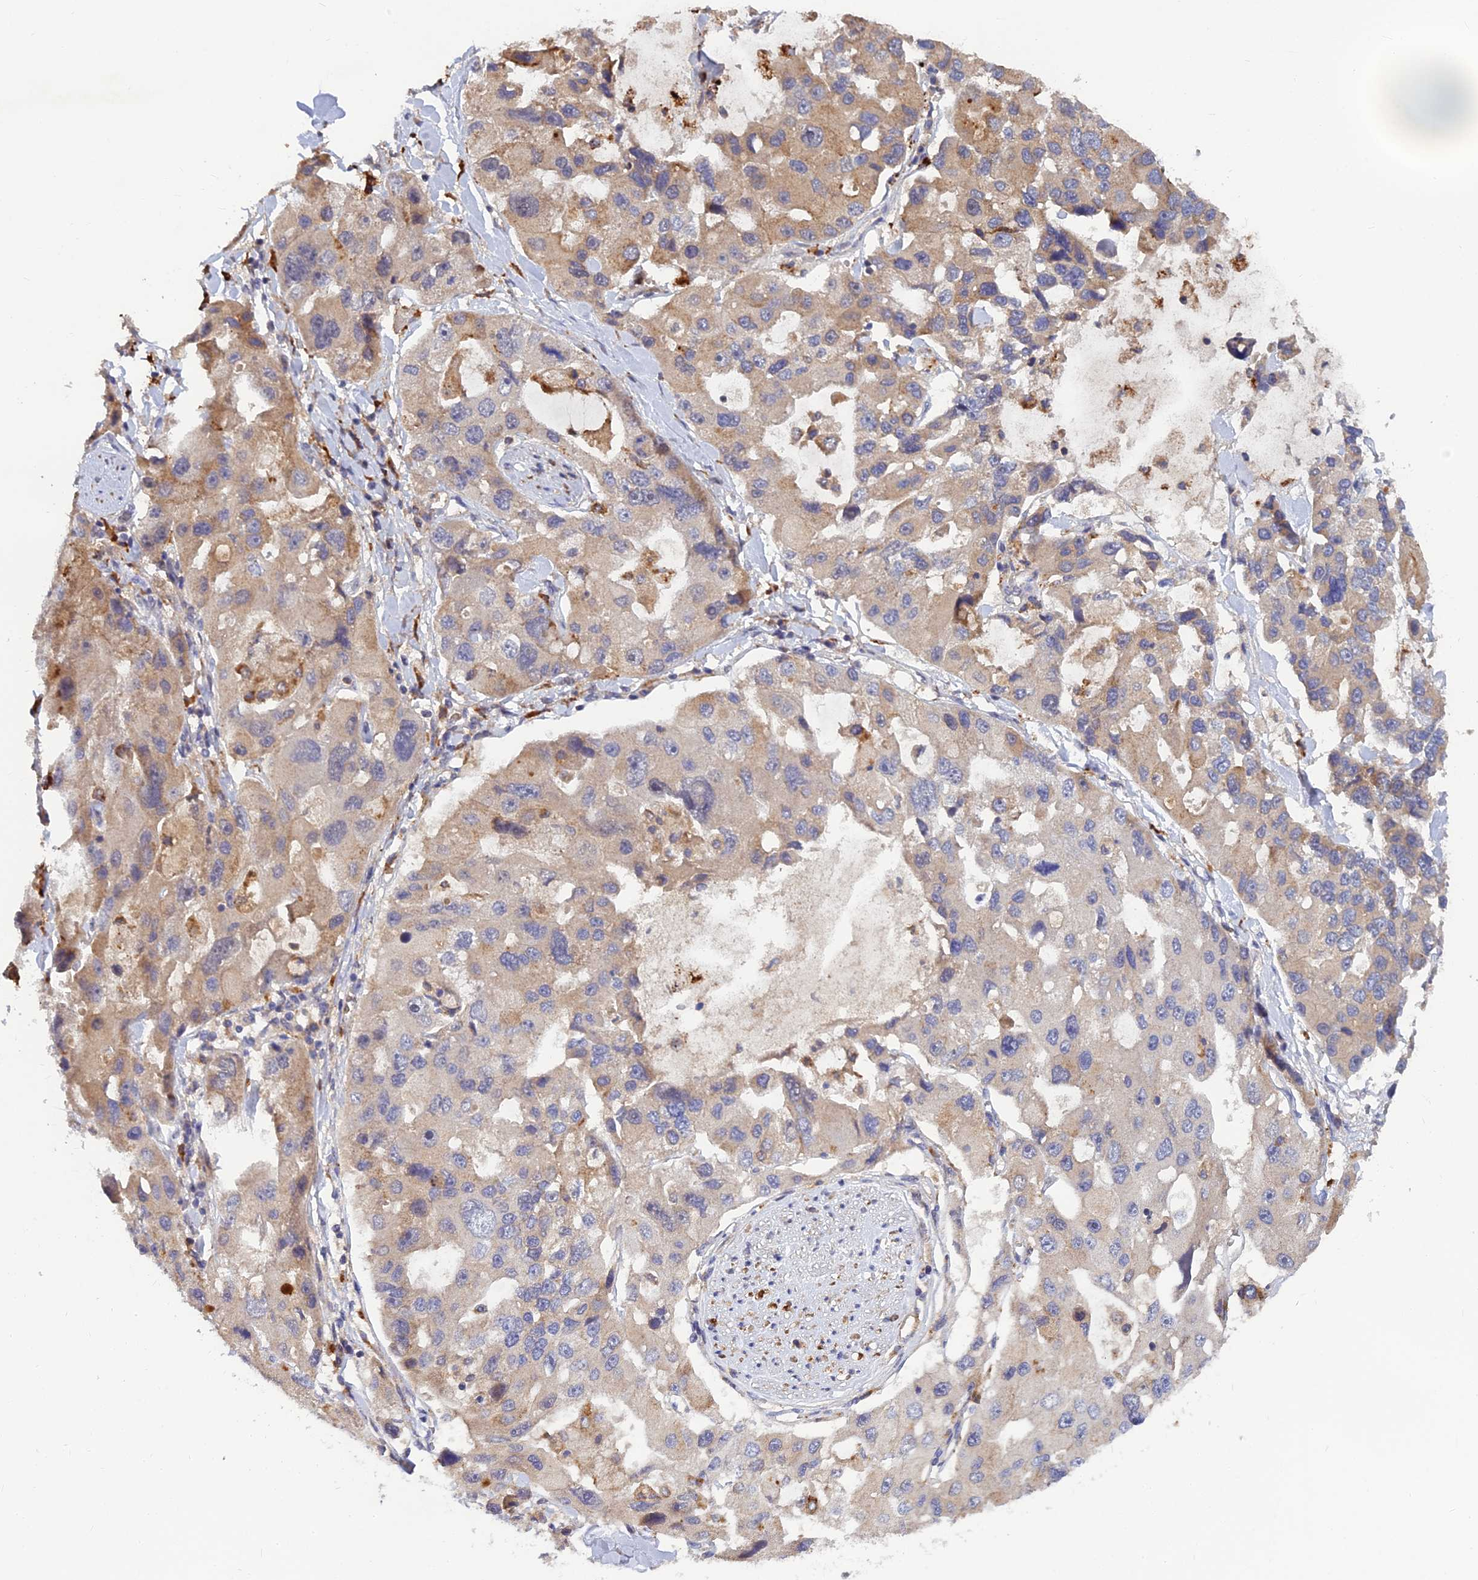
{"staining": {"intensity": "weak", "quantity": "<25%", "location": "cytoplasmic/membranous"}, "tissue": "lung cancer", "cell_type": "Tumor cells", "image_type": "cancer", "snomed": [{"axis": "morphology", "description": "Adenocarcinoma, NOS"}, {"axis": "topography", "description": "Lung"}], "caption": "Tumor cells are negative for protein expression in human lung cancer.", "gene": "FAM151B", "patient": {"sex": "female", "age": 54}}